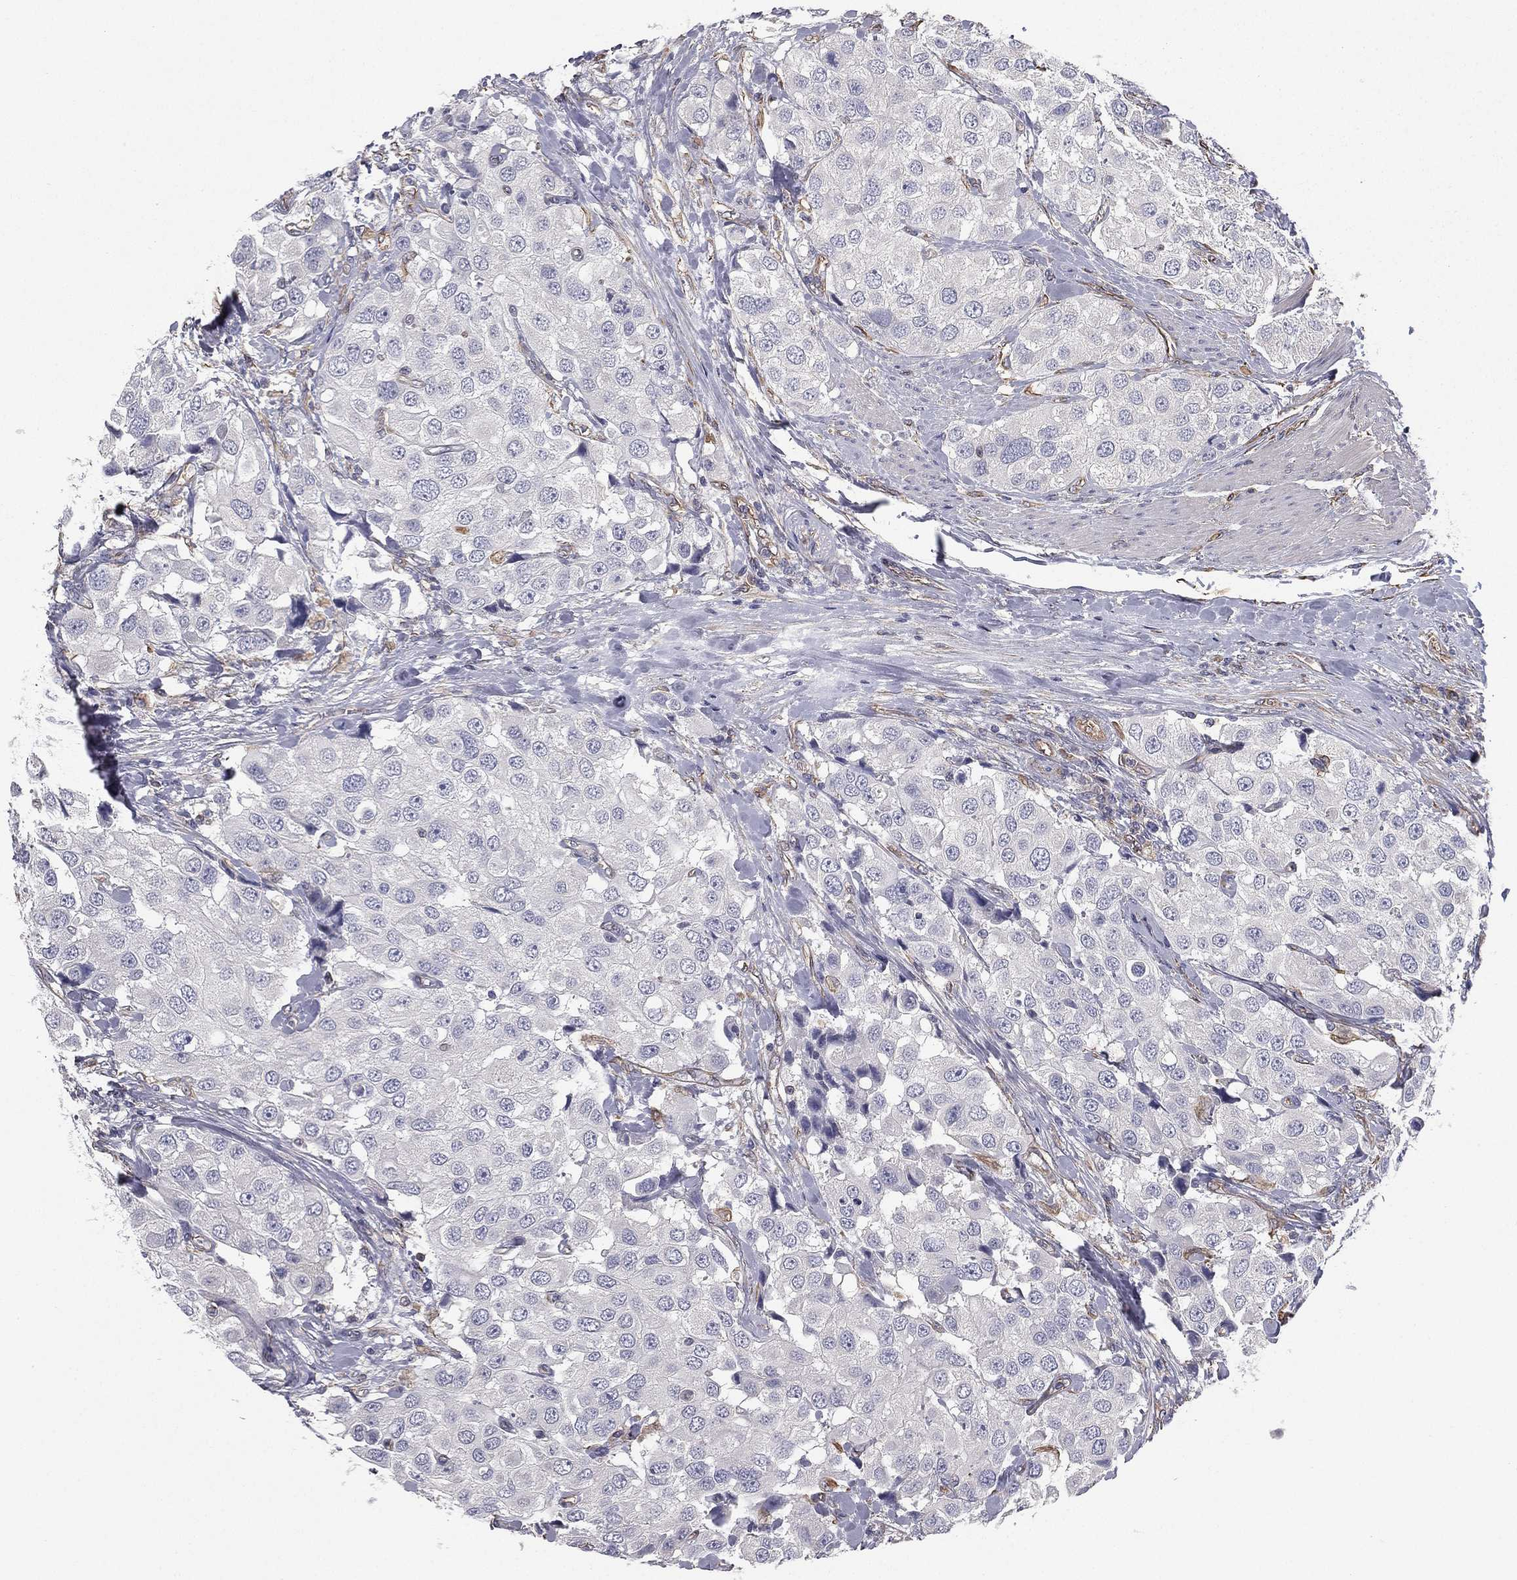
{"staining": {"intensity": "negative", "quantity": "none", "location": "none"}, "tissue": "urothelial cancer", "cell_type": "Tumor cells", "image_type": "cancer", "snomed": [{"axis": "morphology", "description": "Urothelial carcinoma, High grade"}, {"axis": "topography", "description": "Urinary bladder"}], "caption": "The image exhibits no significant positivity in tumor cells of high-grade urothelial carcinoma. (DAB (3,3'-diaminobenzidine) immunohistochemistry, high magnification).", "gene": "SCUBE1", "patient": {"sex": "female", "age": 64}}